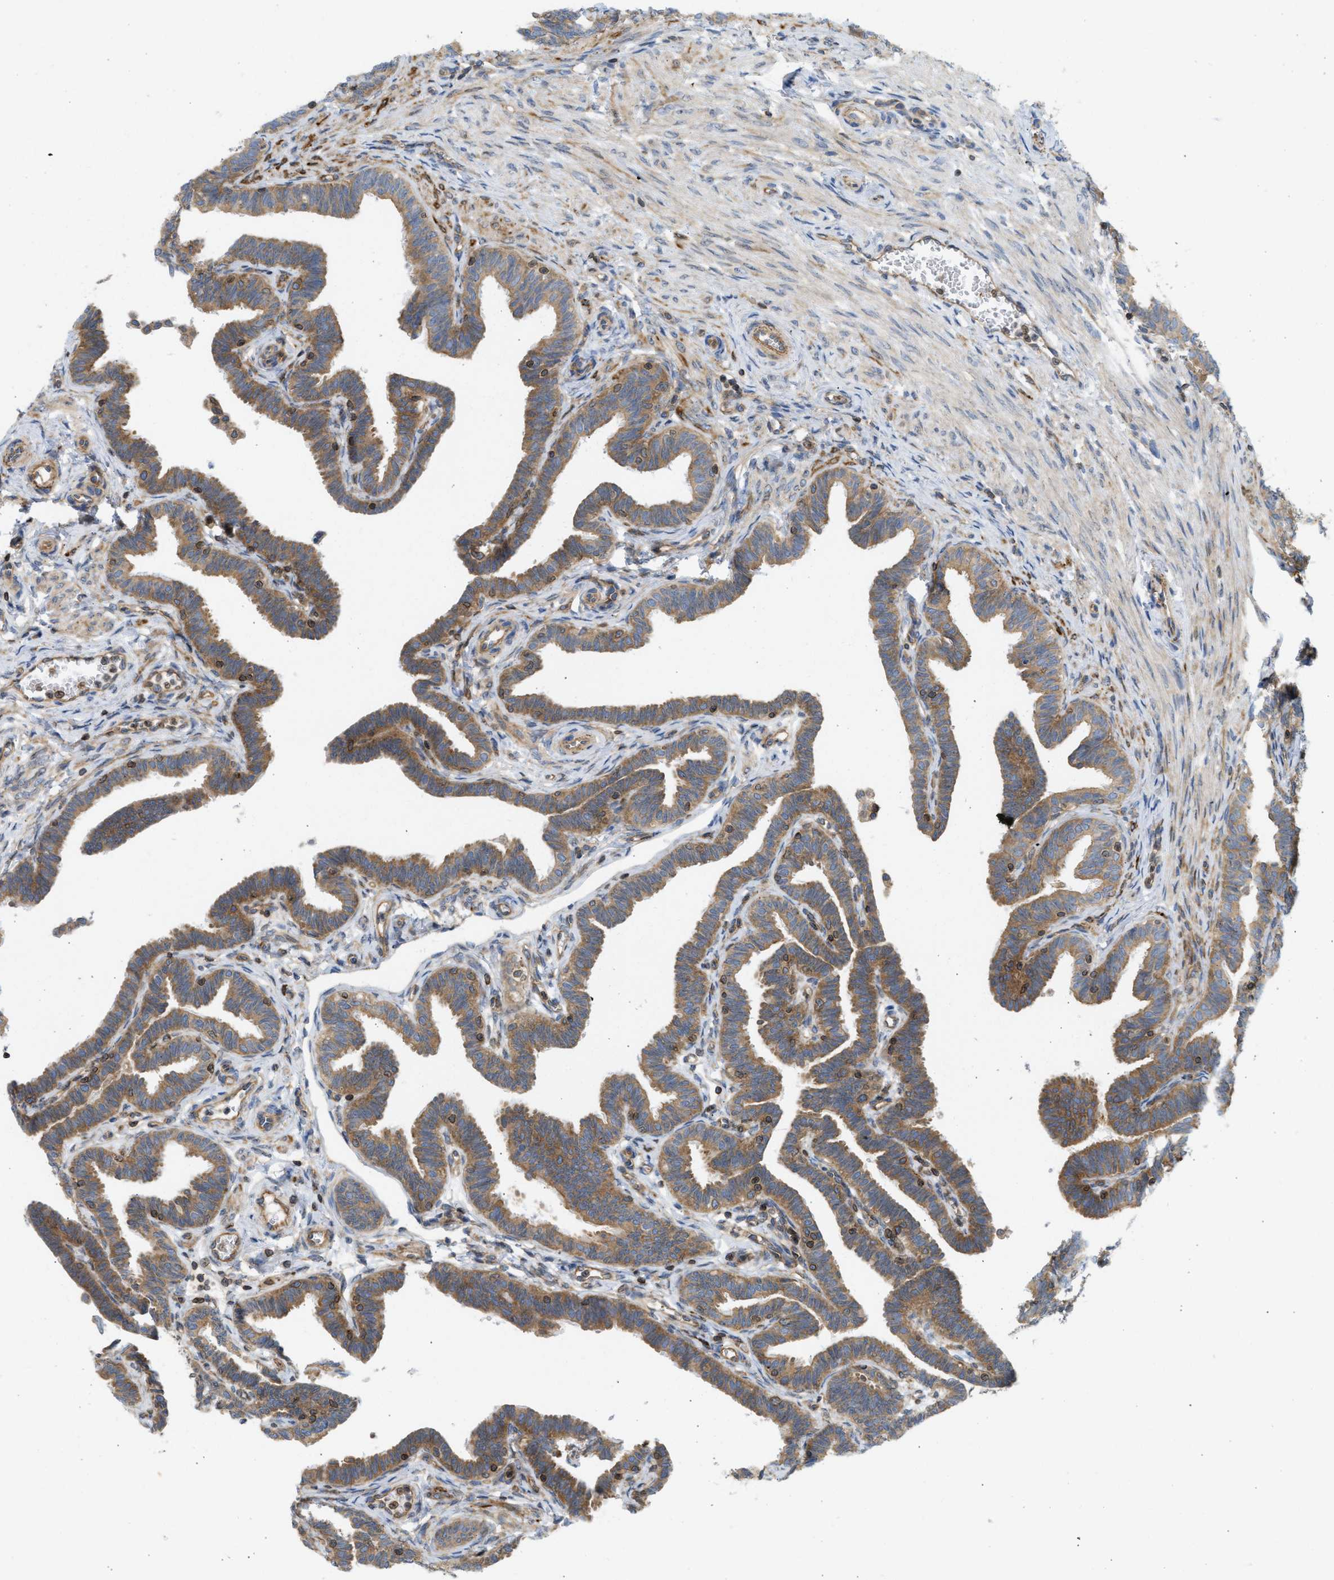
{"staining": {"intensity": "moderate", "quantity": ">75%", "location": "cytoplasmic/membranous"}, "tissue": "fallopian tube", "cell_type": "Glandular cells", "image_type": "normal", "snomed": [{"axis": "morphology", "description": "Normal tissue, NOS"}, {"axis": "topography", "description": "Fallopian tube"}, {"axis": "topography", "description": "Ovary"}], "caption": "Protein staining of benign fallopian tube demonstrates moderate cytoplasmic/membranous expression in about >75% of glandular cells. (IHC, brightfield microscopy, high magnification).", "gene": "STRN", "patient": {"sex": "female", "age": 23}}